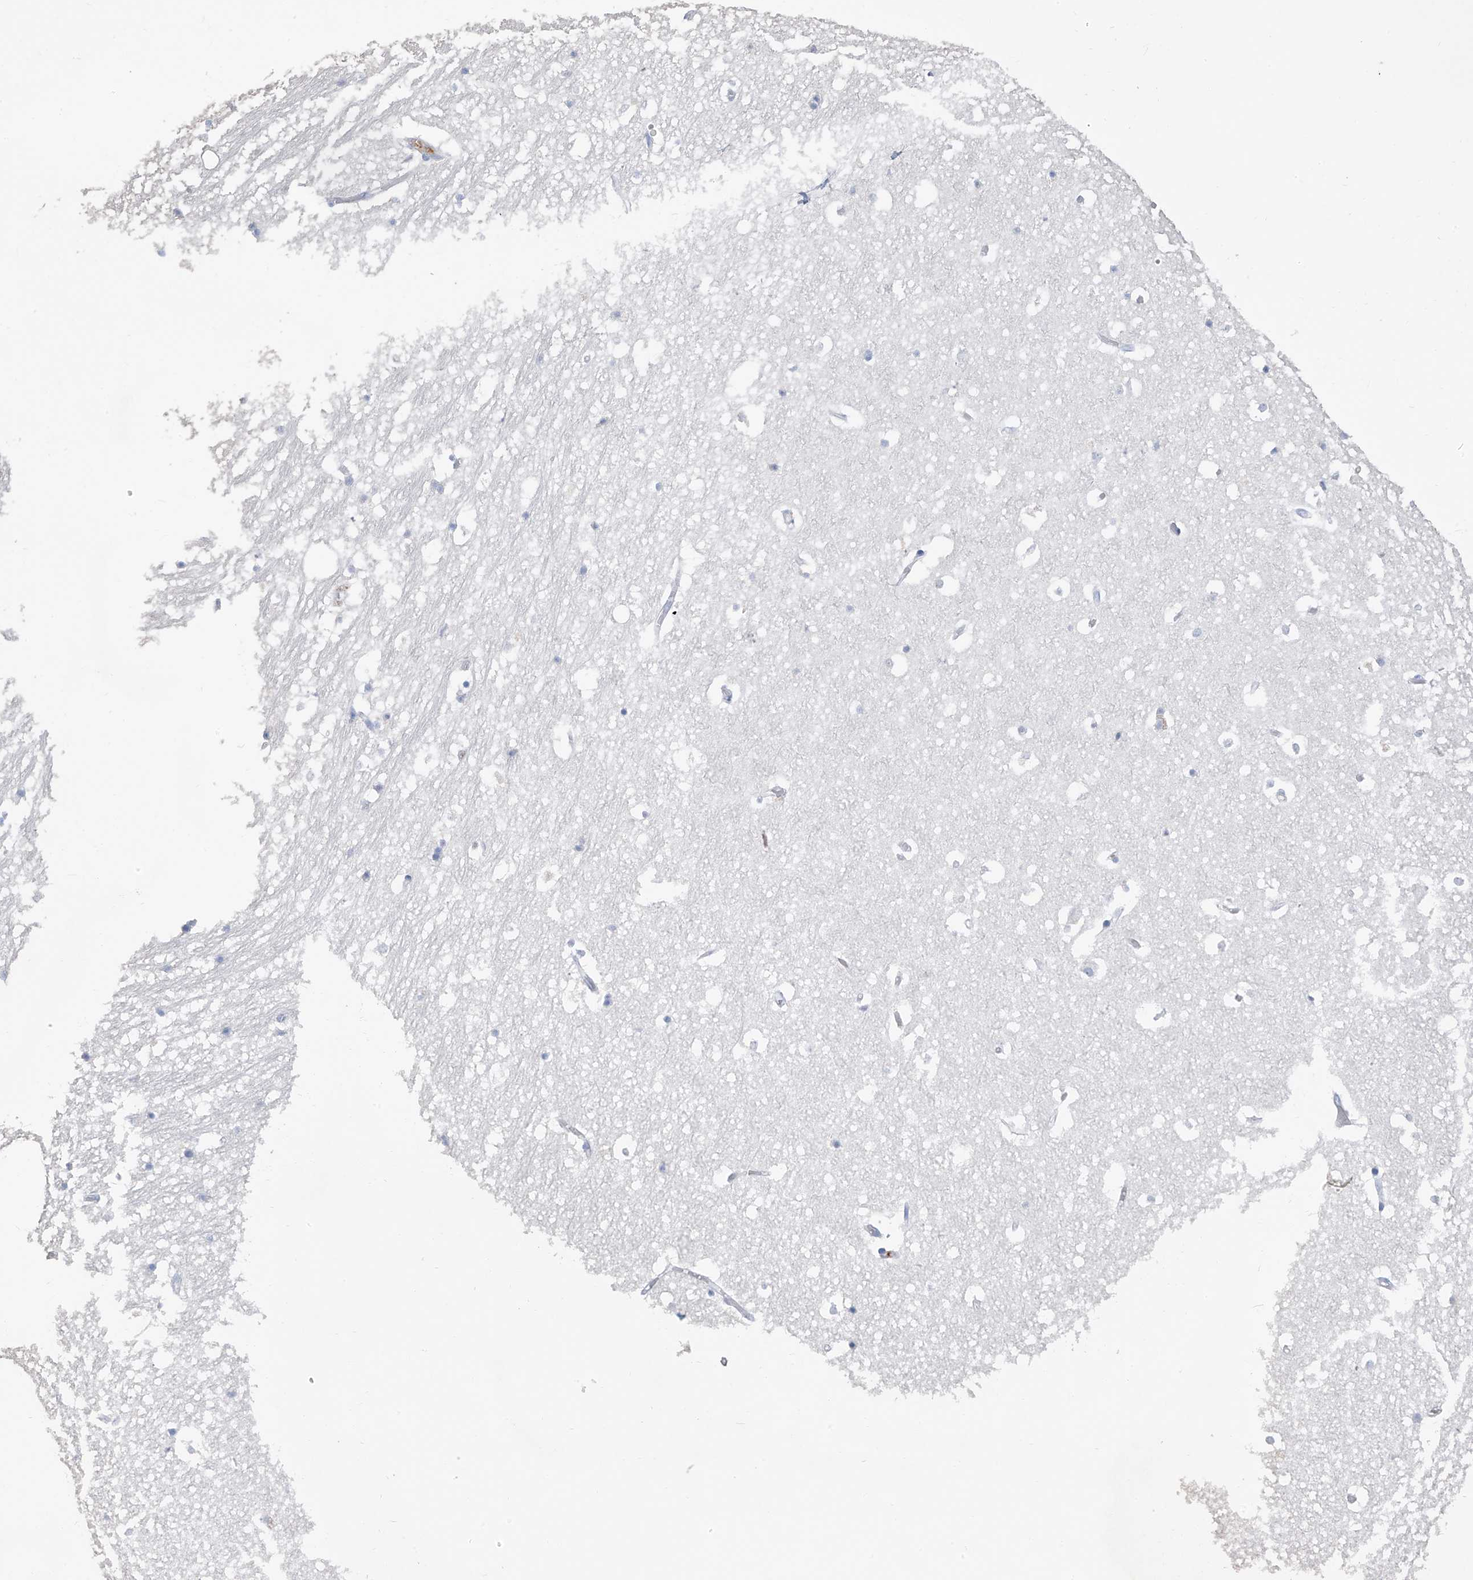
{"staining": {"intensity": "negative", "quantity": "none", "location": "none"}, "tissue": "hippocampus", "cell_type": "Glial cells", "image_type": "normal", "snomed": [{"axis": "morphology", "description": "Normal tissue, NOS"}, {"axis": "topography", "description": "Hippocampus"}], "caption": "Immunohistochemical staining of unremarkable human hippocampus demonstrates no significant staining in glial cells. (DAB immunohistochemistry visualized using brightfield microscopy, high magnification).", "gene": "PAFAH1B3", "patient": {"sex": "female", "age": 52}}